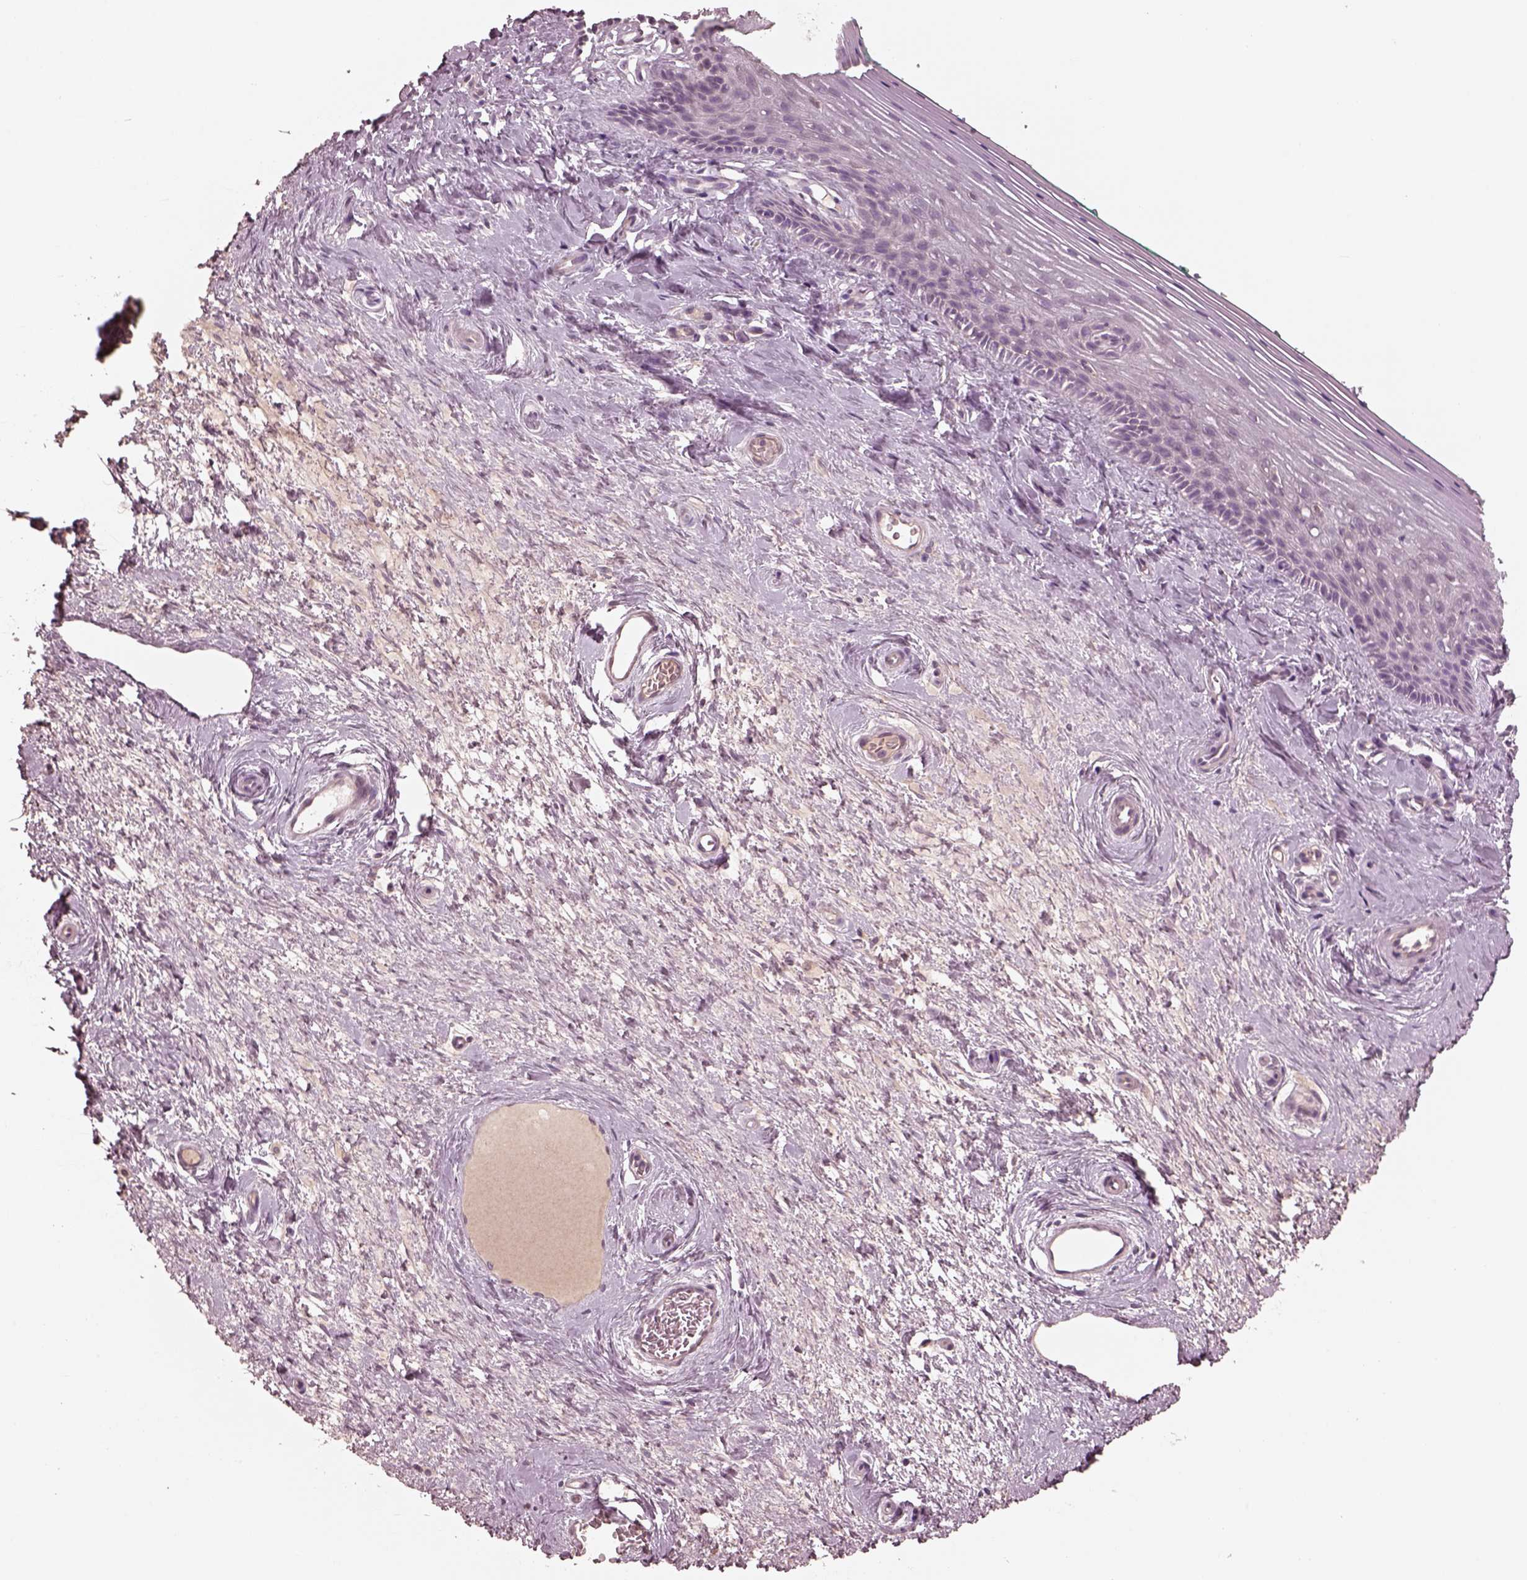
{"staining": {"intensity": "negative", "quantity": "none", "location": "none"}, "tissue": "vagina", "cell_type": "Squamous epithelial cells", "image_type": "normal", "snomed": [{"axis": "morphology", "description": "Normal tissue, NOS"}, {"axis": "topography", "description": "Vagina"}], "caption": "Immunohistochemistry photomicrograph of normal human vagina stained for a protein (brown), which reveals no positivity in squamous epithelial cells. (IHC, brightfield microscopy, high magnification).", "gene": "VWA5B1", "patient": {"sex": "female", "age": 45}}